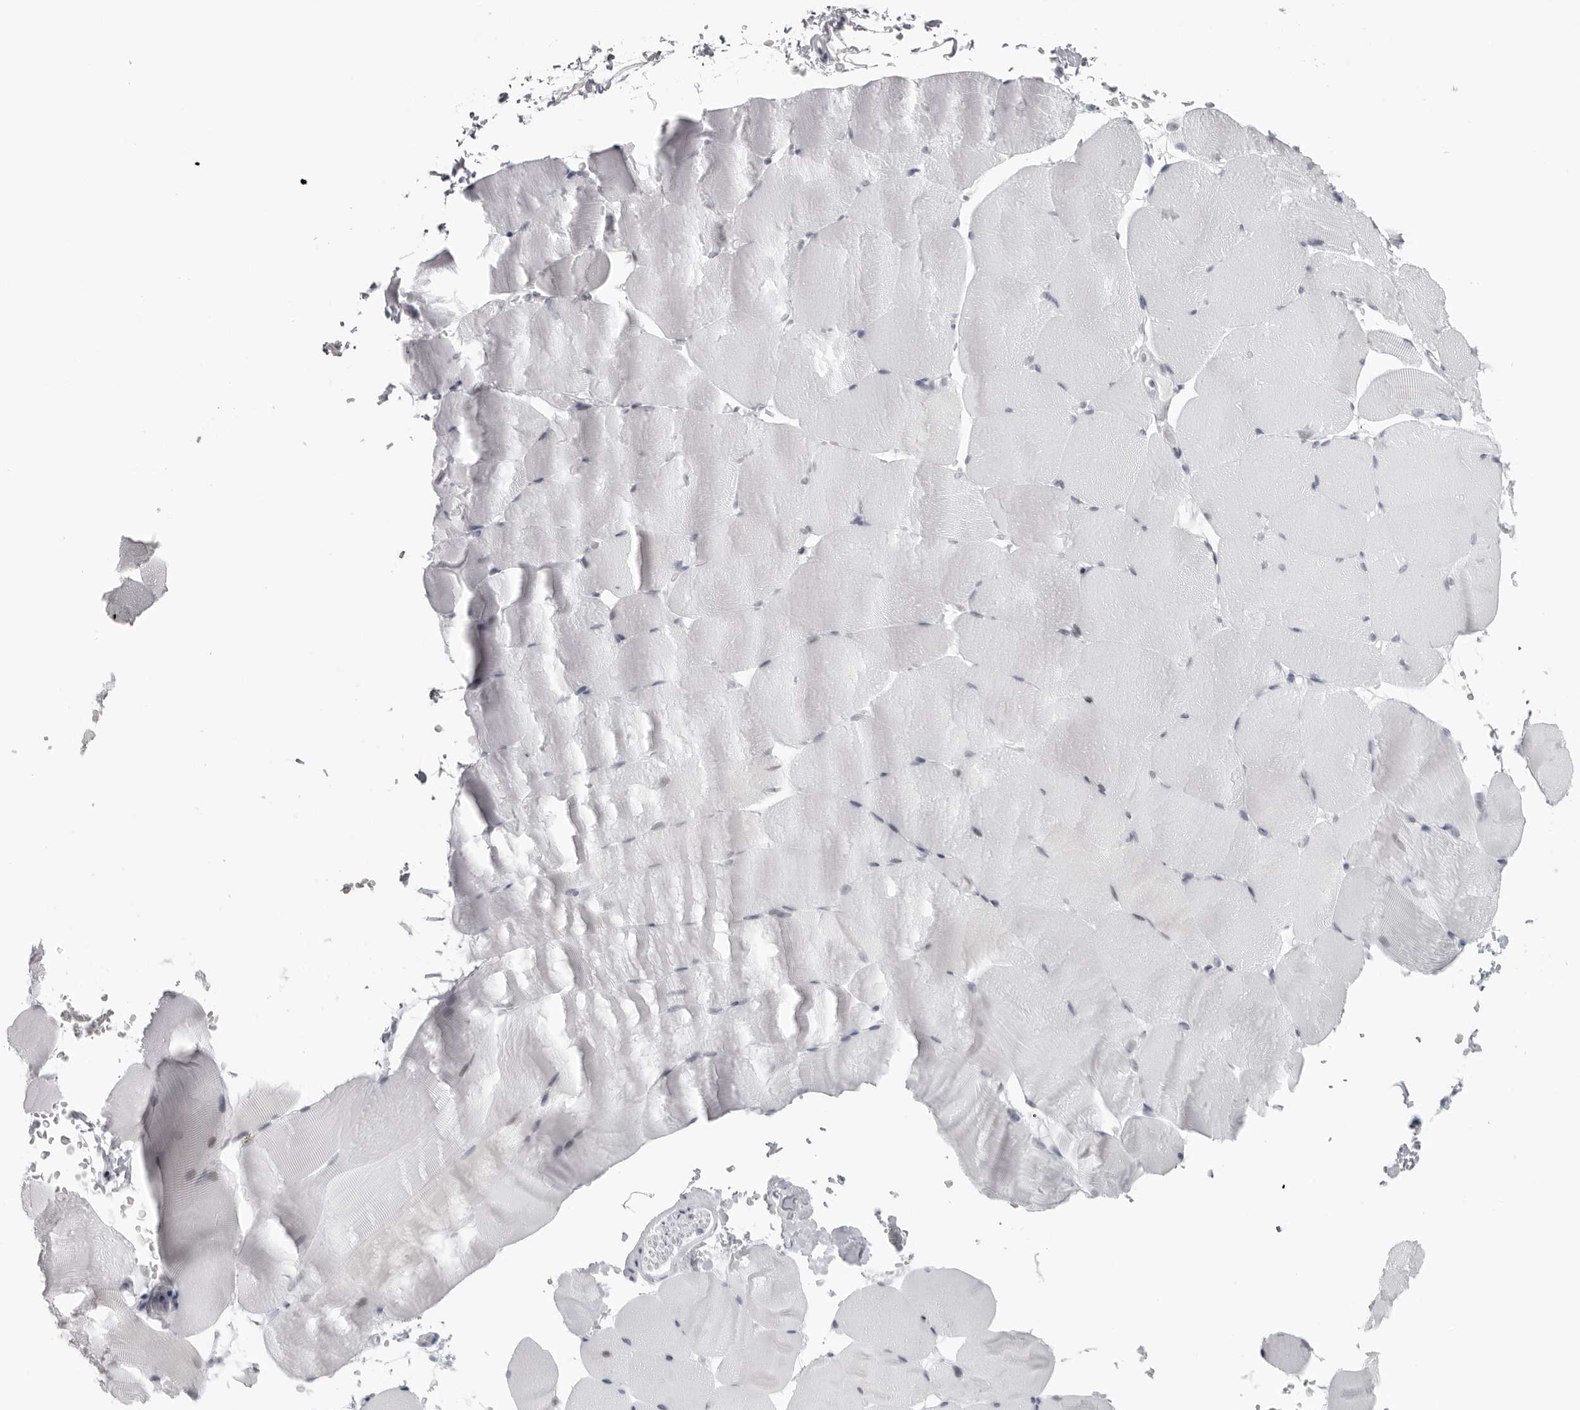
{"staining": {"intensity": "negative", "quantity": "none", "location": "none"}, "tissue": "skeletal muscle", "cell_type": "Myocytes", "image_type": "normal", "snomed": [{"axis": "morphology", "description": "Normal tissue, NOS"}, {"axis": "topography", "description": "Skeletal muscle"}, {"axis": "topography", "description": "Parathyroid gland"}], "caption": "Myocytes show no significant staining in unremarkable skeletal muscle. (IHC, brightfield microscopy, high magnification).", "gene": "ESPN", "patient": {"sex": "female", "age": 37}}